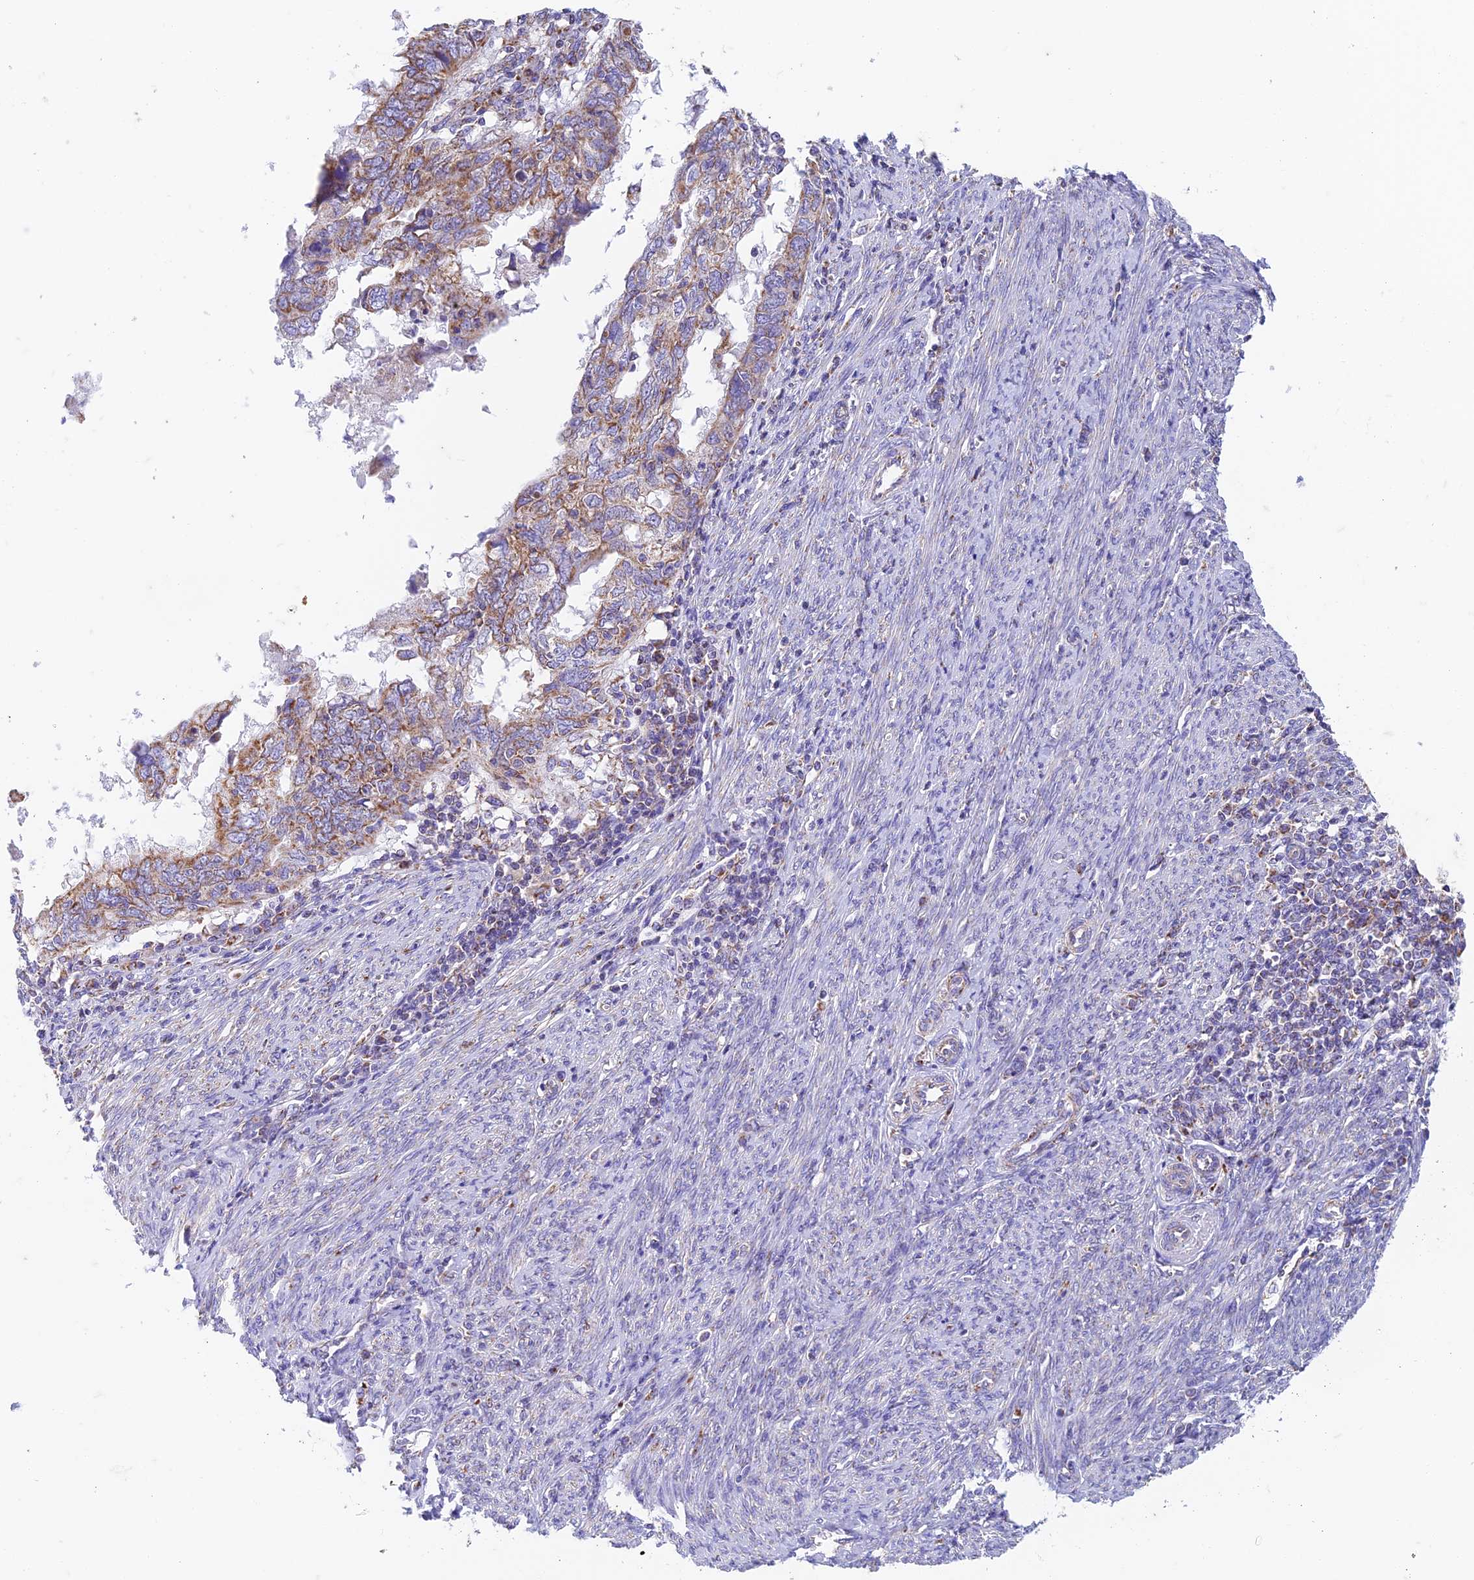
{"staining": {"intensity": "moderate", "quantity": "25%-75%", "location": "cytoplasmic/membranous"}, "tissue": "endometrial cancer", "cell_type": "Tumor cells", "image_type": "cancer", "snomed": [{"axis": "morphology", "description": "Adenocarcinoma, NOS"}, {"axis": "topography", "description": "Uterus"}], "caption": "Moderate cytoplasmic/membranous expression is present in approximately 25%-75% of tumor cells in endometrial cancer.", "gene": "ZNF181", "patient": {"sex": "female", "age": 77}}